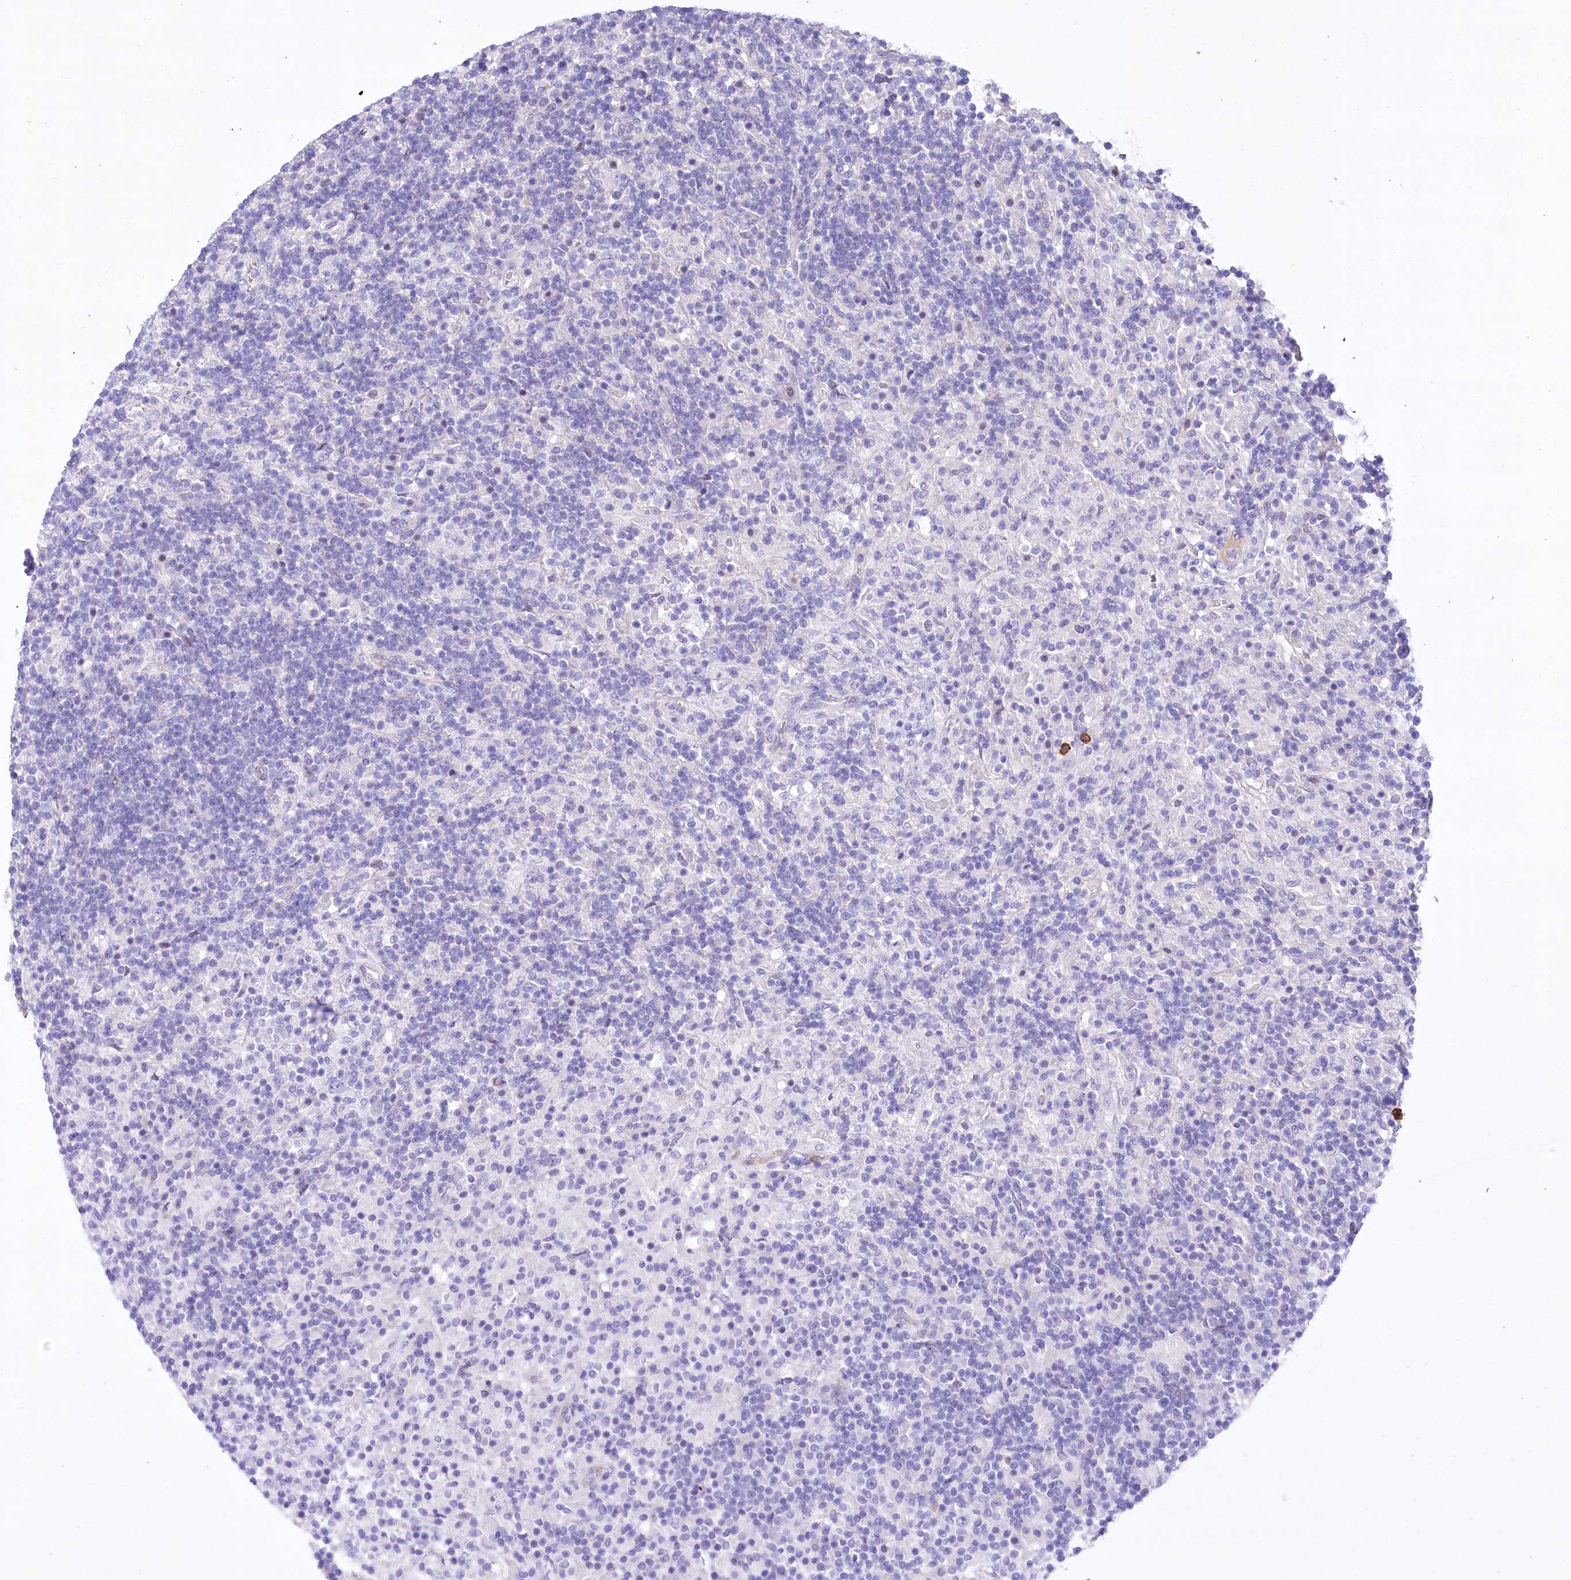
{"staining": {"intensity": "negative", "quantity": "none", "location": "none"}, "tissue": "lymphoma", "cell_type": "Tumor cells", "image_type": "cancer", "snomed": [{"axis": "morphology", "description": "Hodgkin's disease, NOS"}, {"axis": "topography", "description": "Lymph node"}], "caption": "The IHC photomicrograph has no significant expression in tumor cells of lymphoma tissue.", "gene": "CEP164", "patient": {"sex": "male", "age": 70}}